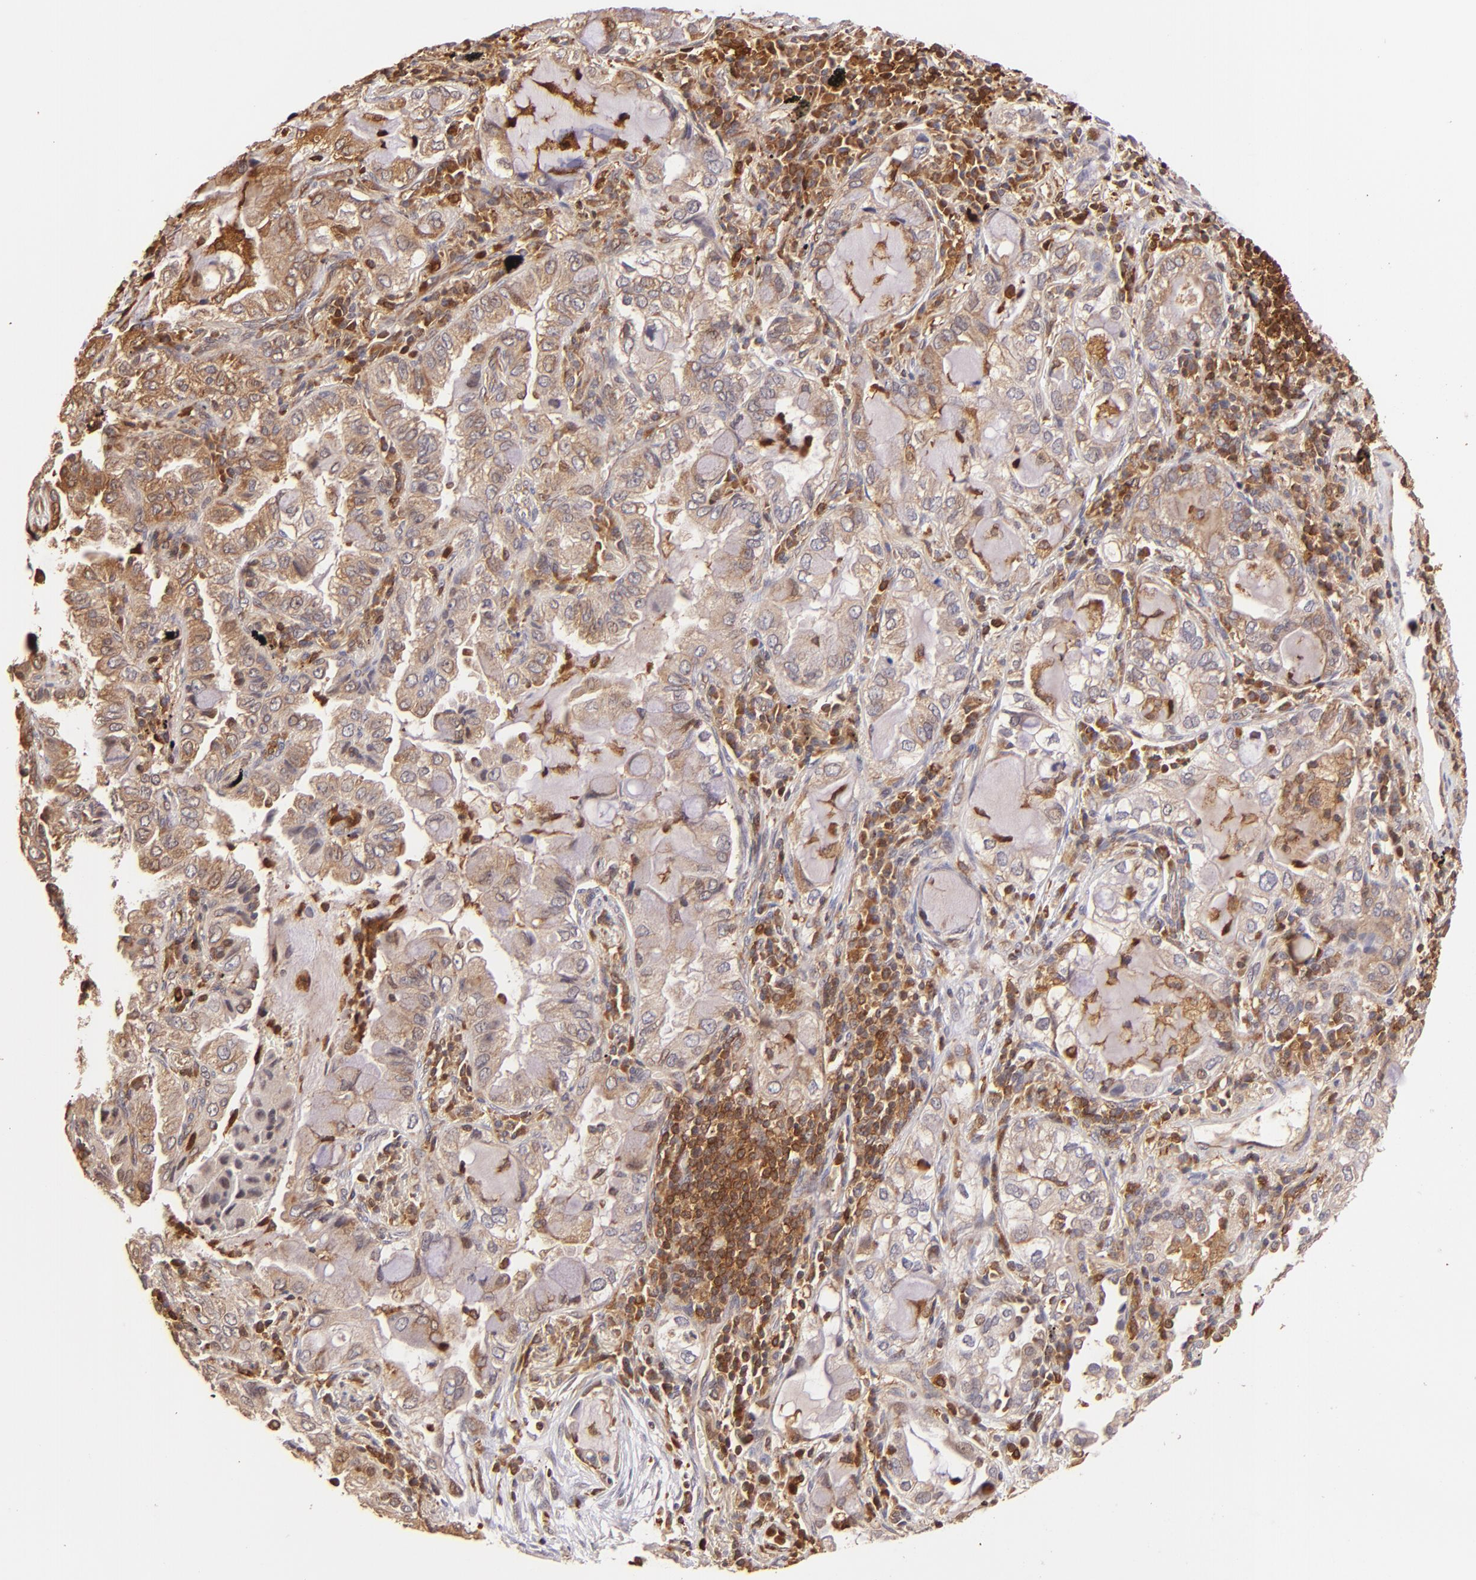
{"staining": {"intensity": "moderate", "quantity": "25%-75%", "location": "cytoplasmic/membranous"}, "tissue": "lung cancer", "cell_type": "Tumor cells", "image_type": "cancer", "snomed": [{"axis": "morphology", "description": "Adenocarcinoma, NOS"}, {"axis": "topography", "description": "Lung"}], "caption": "There is medium levels of moderate cytoplasmic/membranous staining in tumor cells of lung adenocarcinoma, as demonstrated by immunohistochemical staining (brown color).", "gene": "BTK", "patient": {"sex": "female", "age": 50}}